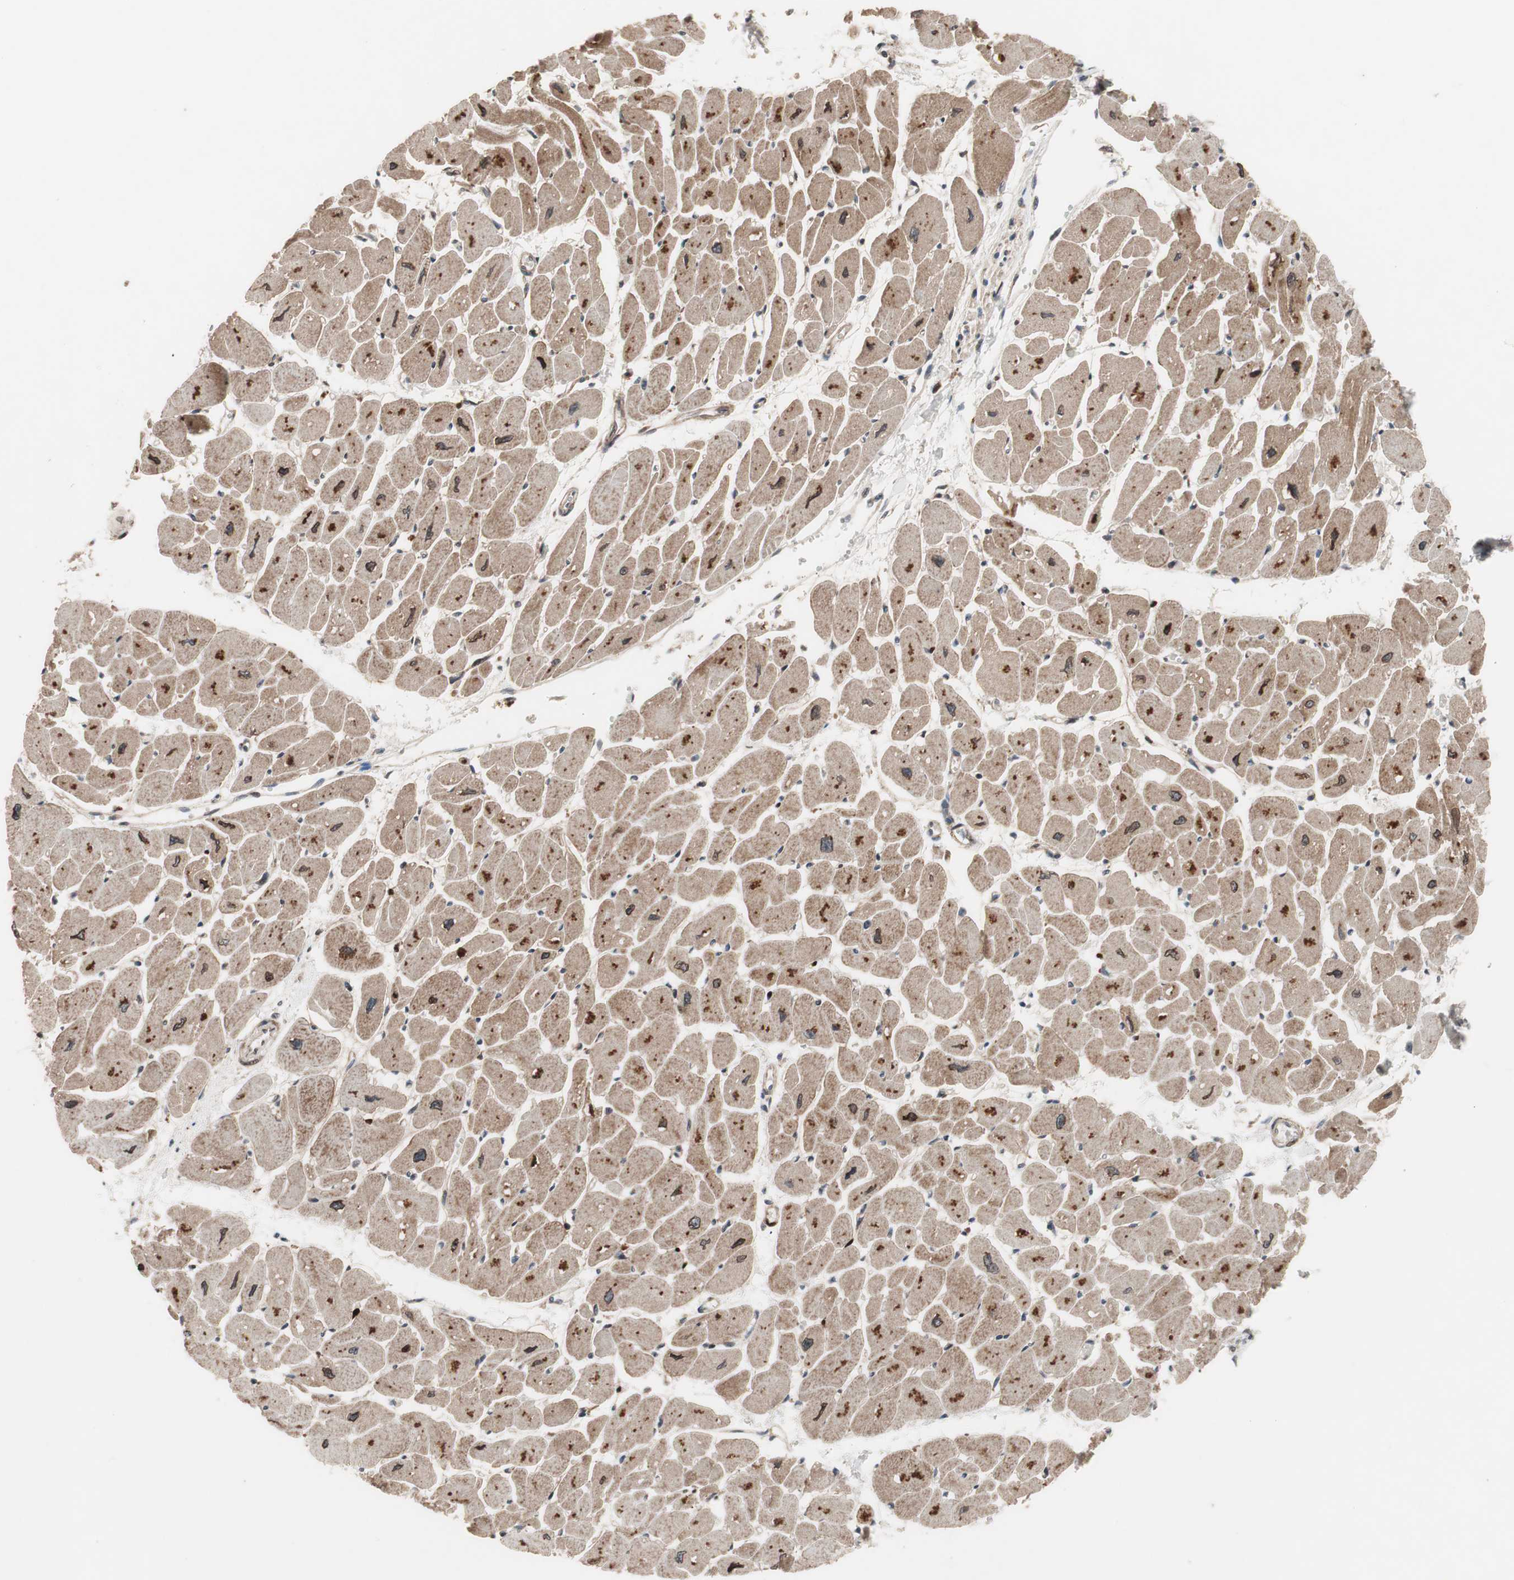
{"staining": {"intensity": "strong", "quantity": ">75%", "location": "cytoplasmic/membranous,nuclear"}, "tissue": "heart muscle", "cell_type": "Cardiomyocytes", "image_type": "normal", "snomed": [{"axis": "morphology", "description": "Normal tissue, NOS"}, {"axis": "topography", "description": "Heart"}], "caption": "Immunohistochemical staining of benign human heart muscle displays strong cytoplasmic/membranous,nuclear protein expression in about >75% of cardiomyocytes.", "gene": "NF2", "patient": {"sex": "female", "age": 54}}